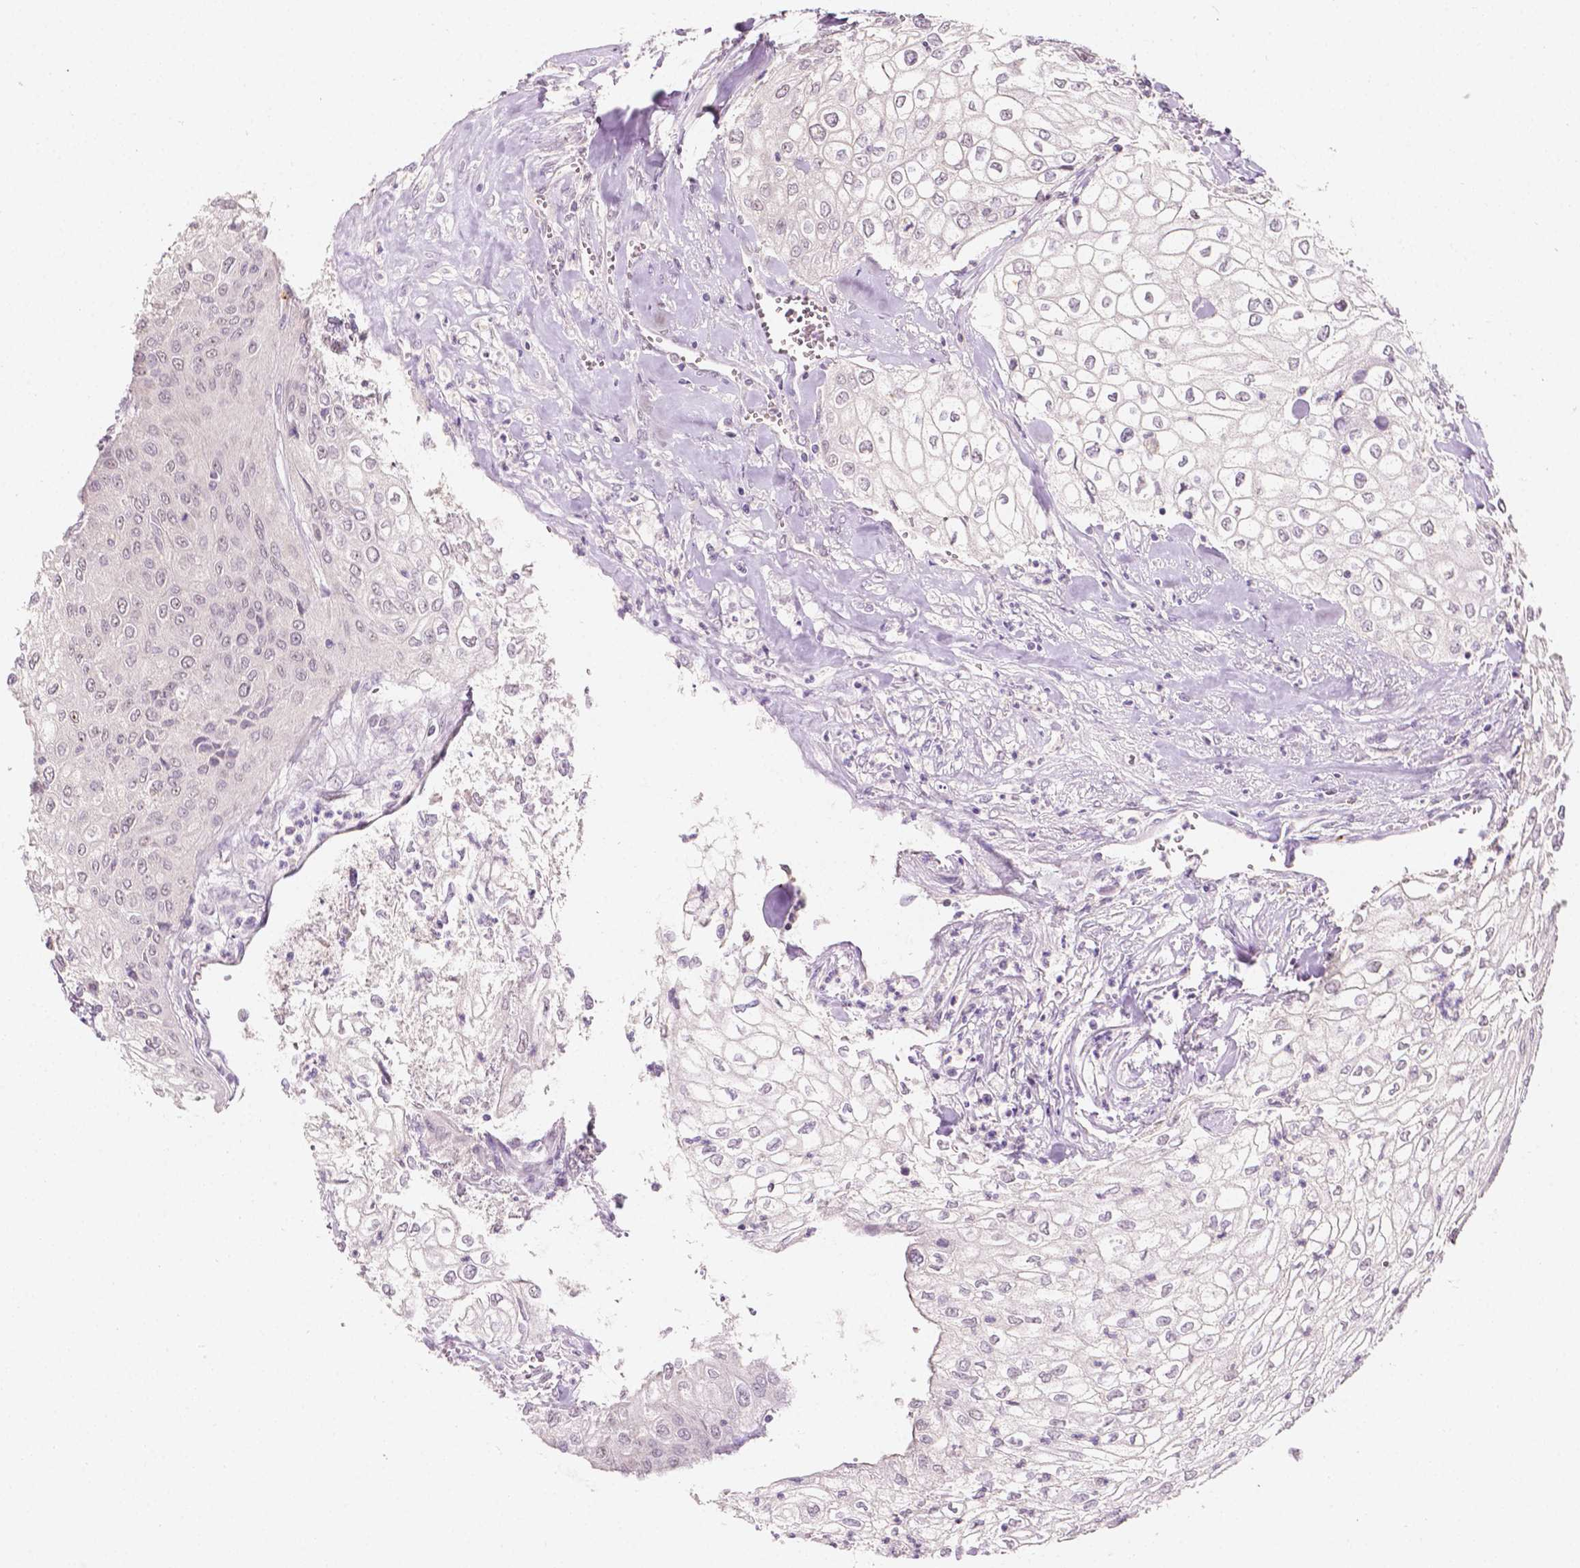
{"staining": {"intensity": "negative", "quantity": "none", "location": "none"}, "tissue": "urothelial cancer", "cell_type": "Tumor cells", "image_type": "cancer", "snomed": [{"axis": "morphology", "description": "Urothelial carcinoma, High grade"}, {"axis": "topography", "description": "Urinary bladder"}], "caption": "Immunohistochemical staining of human urothelial cancer shows no significant staining in tumor cells.", "gene": "SIRT2", "patient": {"sex": "male", "age": 62}}